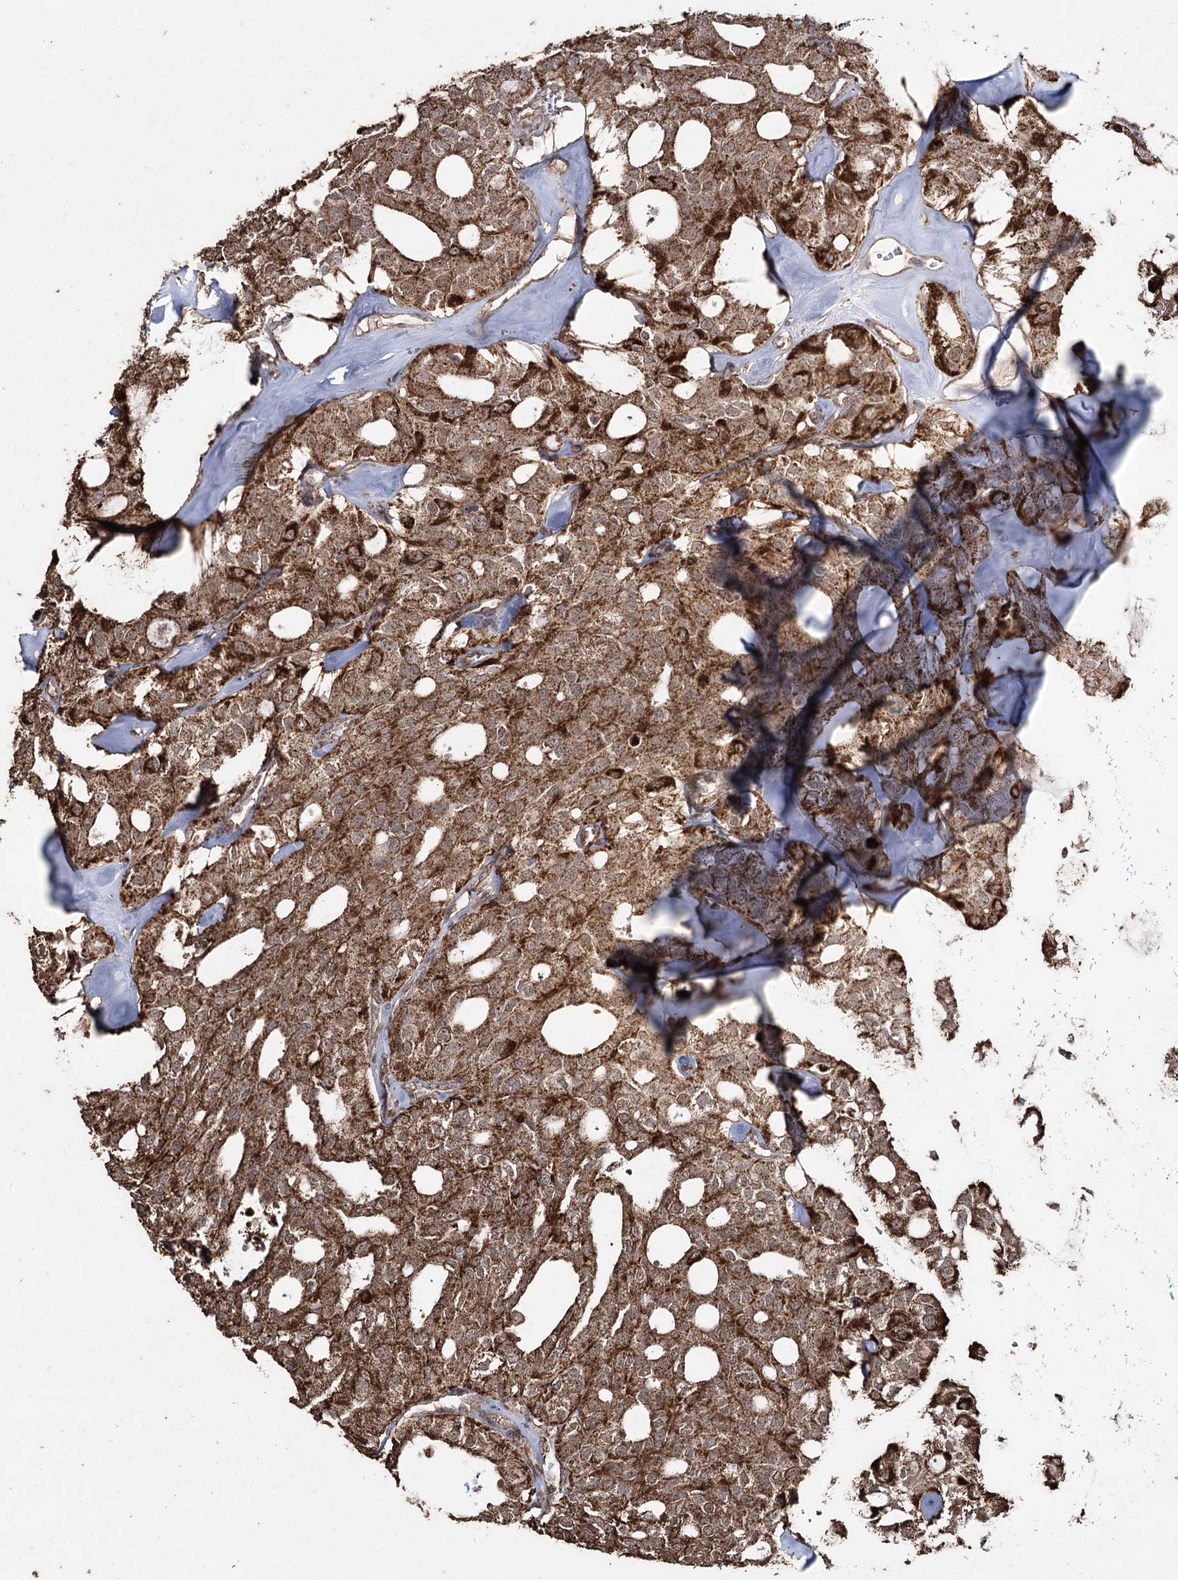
{"staining": {"intensity": "moderate", "quantity": ">75%", "location": "cytoplasmic/membranous"}, "tissue": "thyroid cancer", "cell_type": "Tumor cells", "image_type": "cancer", "snomed": [{"axis": "morphology", "description": "Follicular adenoma carcinoma, NOS"}, {"axis": "topography", "description": "Thyroid gland"}], "caption": "Thyroid follicular adenoma carcinoma stained with a brown dye exhibits moderate cytoplasmic/membranous positive positivity in about >75% of tumor cells.", "gene": "SLF2", "patient": {"sex": "male", "age": 75}}